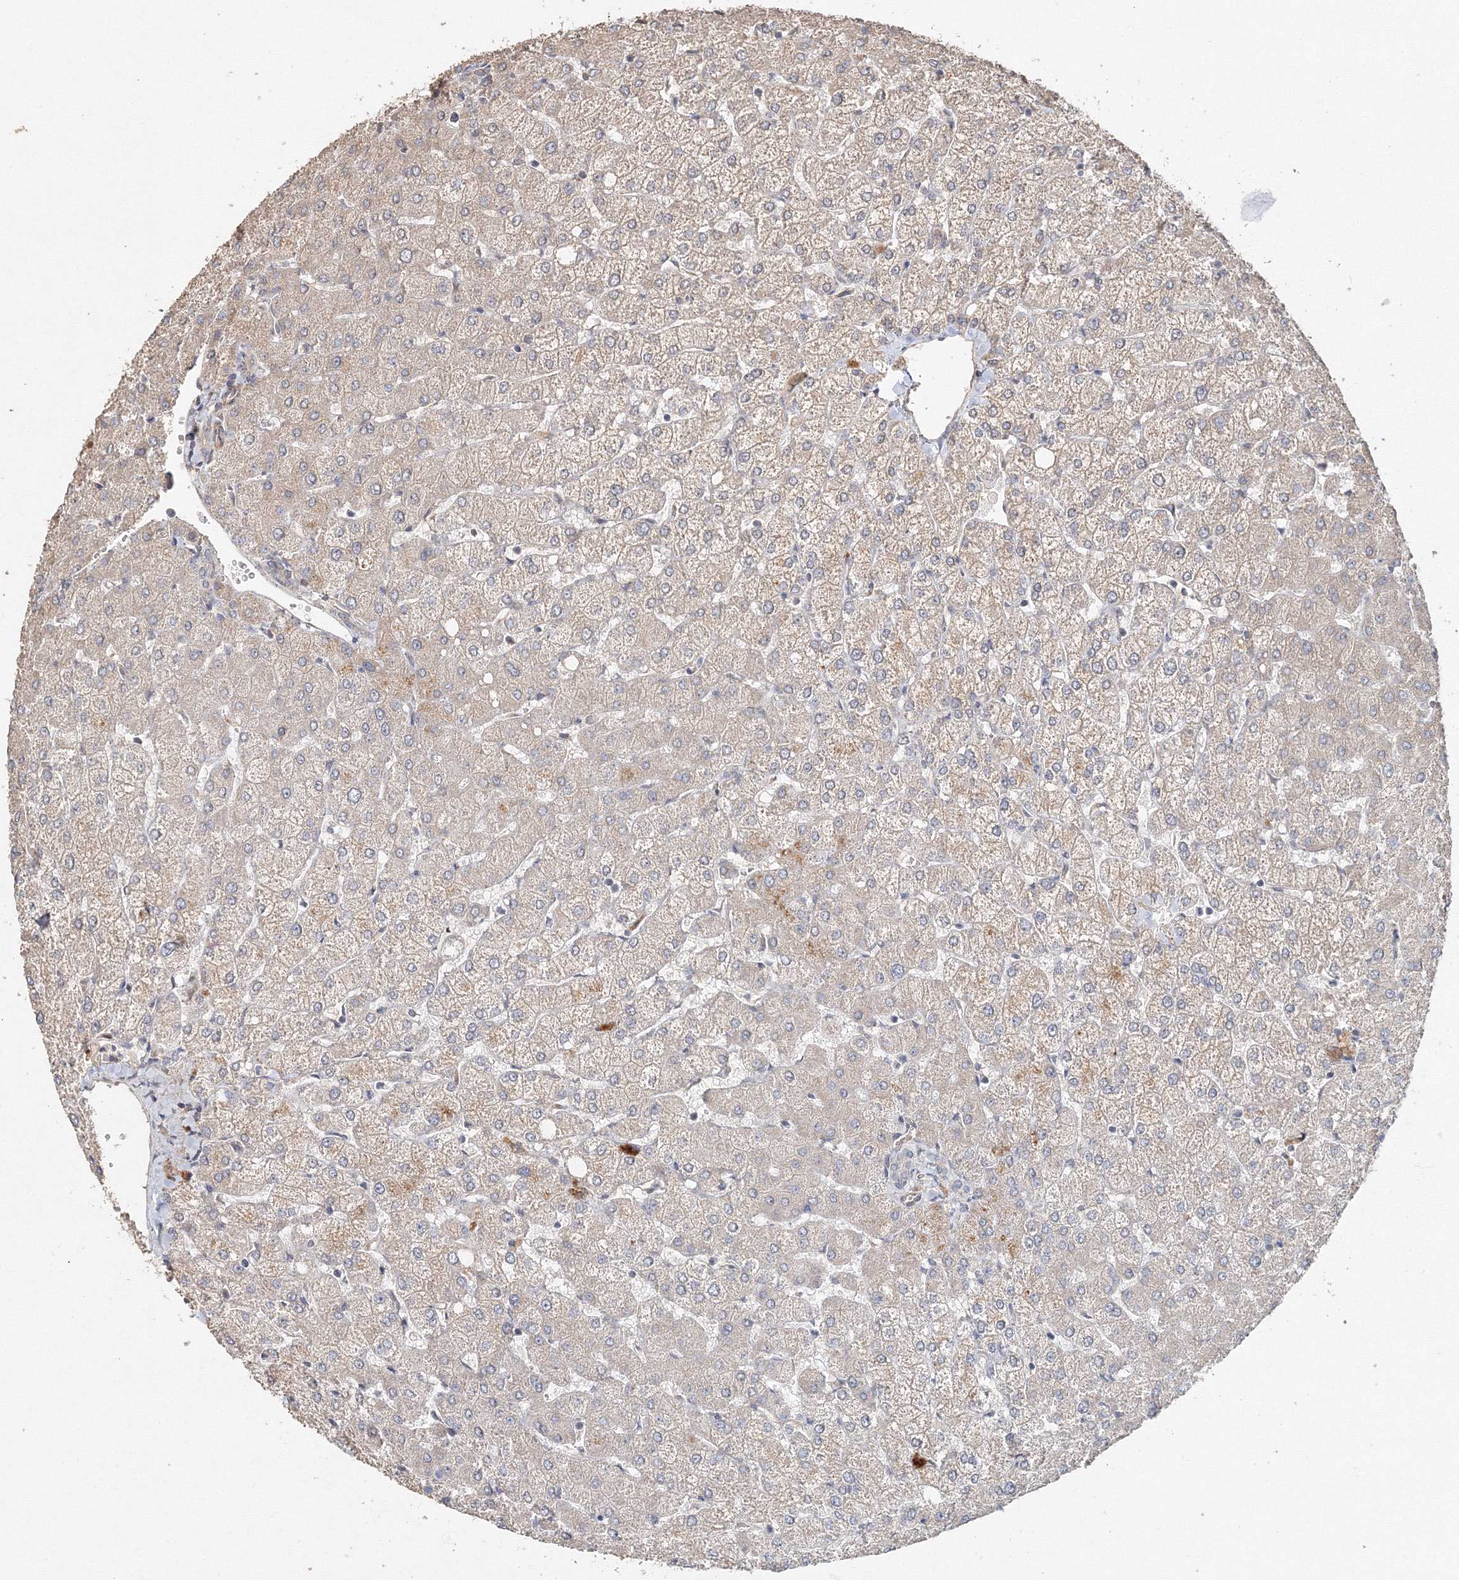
{"staining": {"intensity": "negative", "quantity": "none", "location": "none"}, "tissue": "liver", "cell_type": "Cholangiocytes", "image_type": "normal", "snomed": [{"axis": "morphology", "description": "Normal tissue, NOS"}, {"axis": "topography", "description": "Liver"}], "caption": "High power microscopy histopathology image of an immunohistochemistry (IHC) image of unremarkable liver, revealing no significant staining in cholangiocytes.", "gene": "NALF2", "patient": {"sex": "female", "age": 54}}